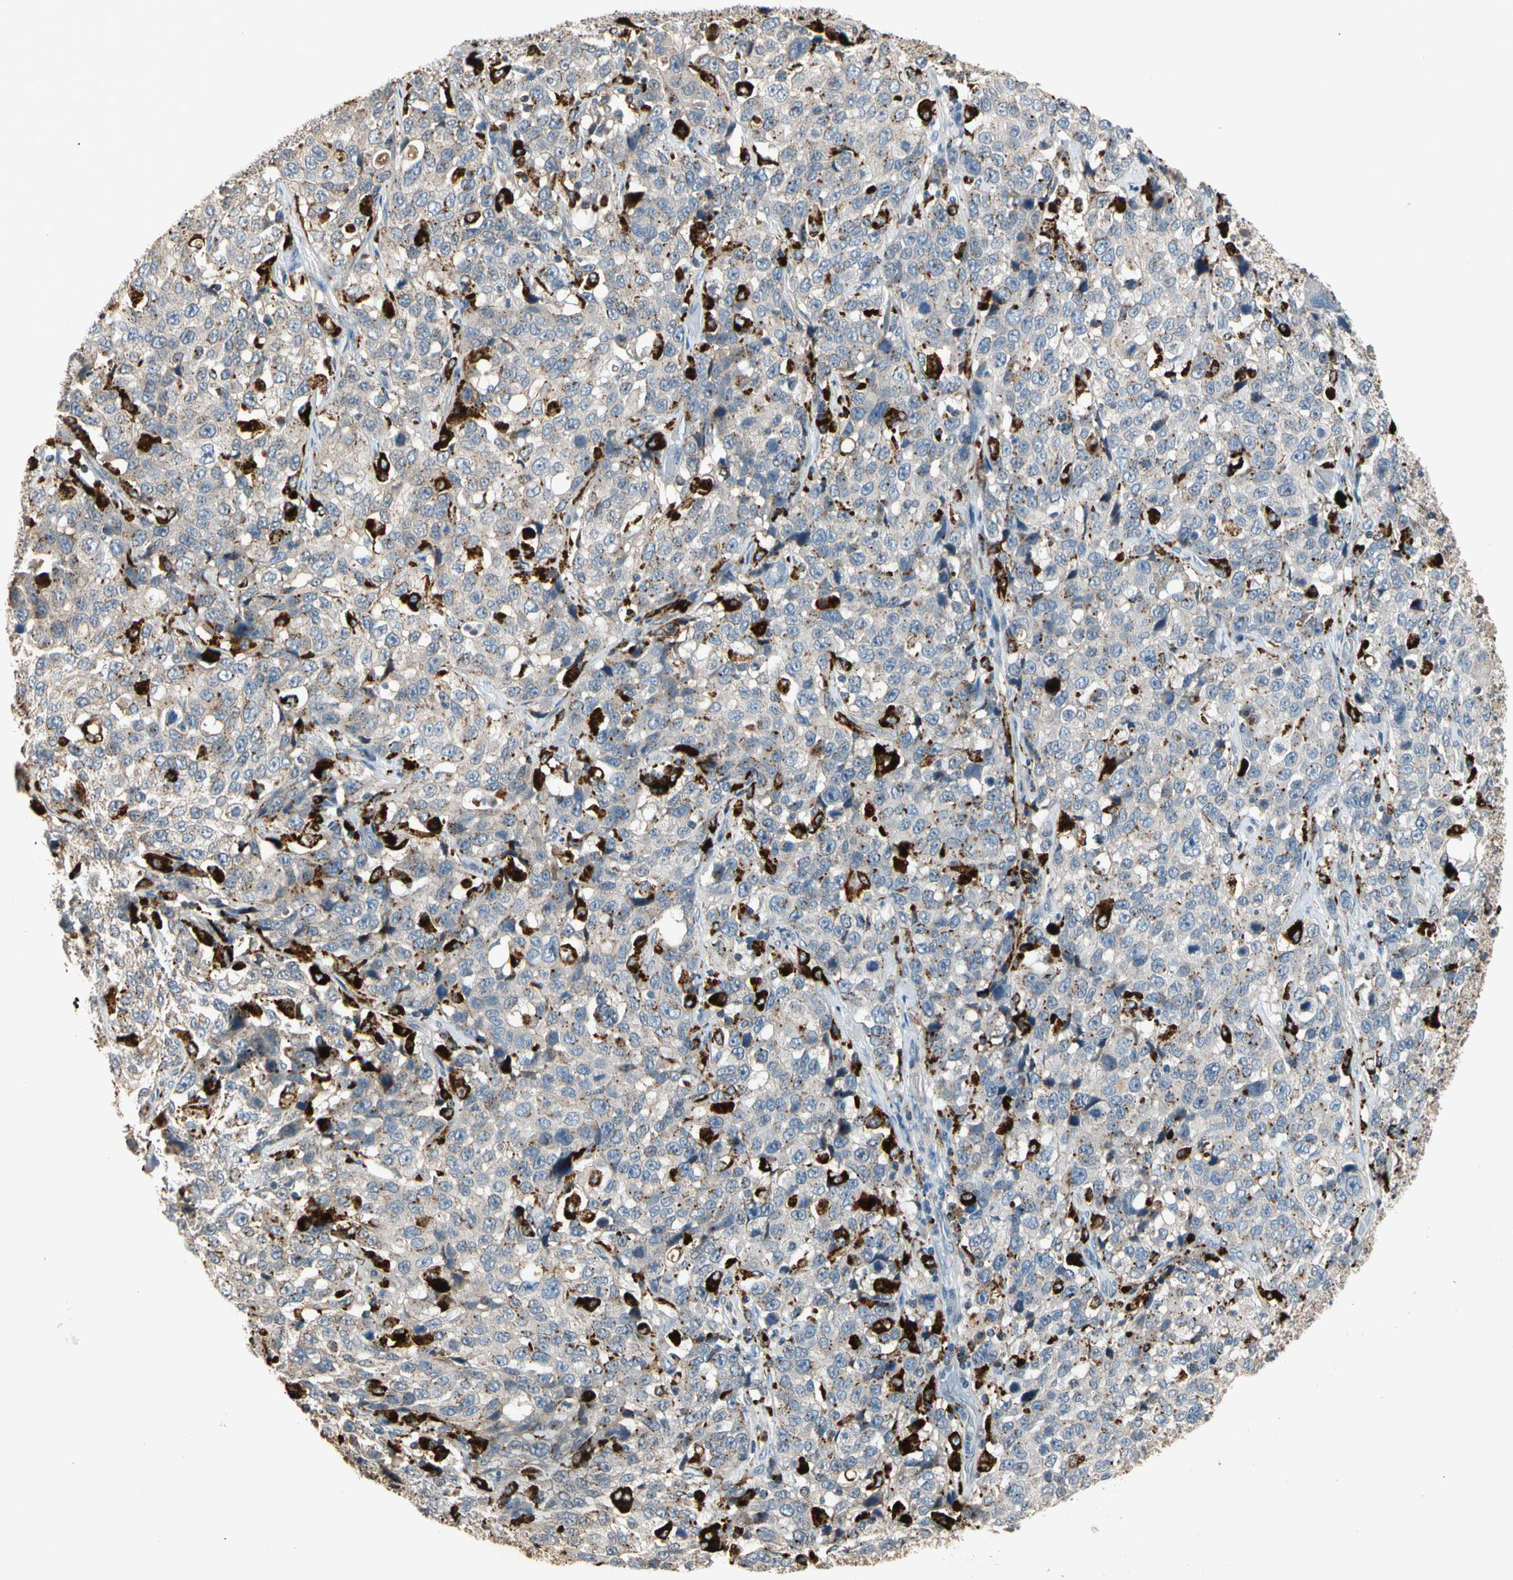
{"staining": {"intensity": "moderate", "quantity": "<25%", "location": "cytoplasmic/membranous"}, "tissue": "stomach cancer", "cell_type": "Tumor cells", "image_type": "cancer", "snomed": [{"axis": "morphology", "description": "Normal tissue, NOS"}, {"axis": "morphology", "description": "Adenocarcinoma, NOS"}, {"axis": "topography", "description": "Stomach"}], "caption": "Human adenocarcinoma (stomach) stained with a protein marker reveals moderate staining in tumor cells.", "gene": "GM2A", "patient": {"sex": "male", "age": 48}}